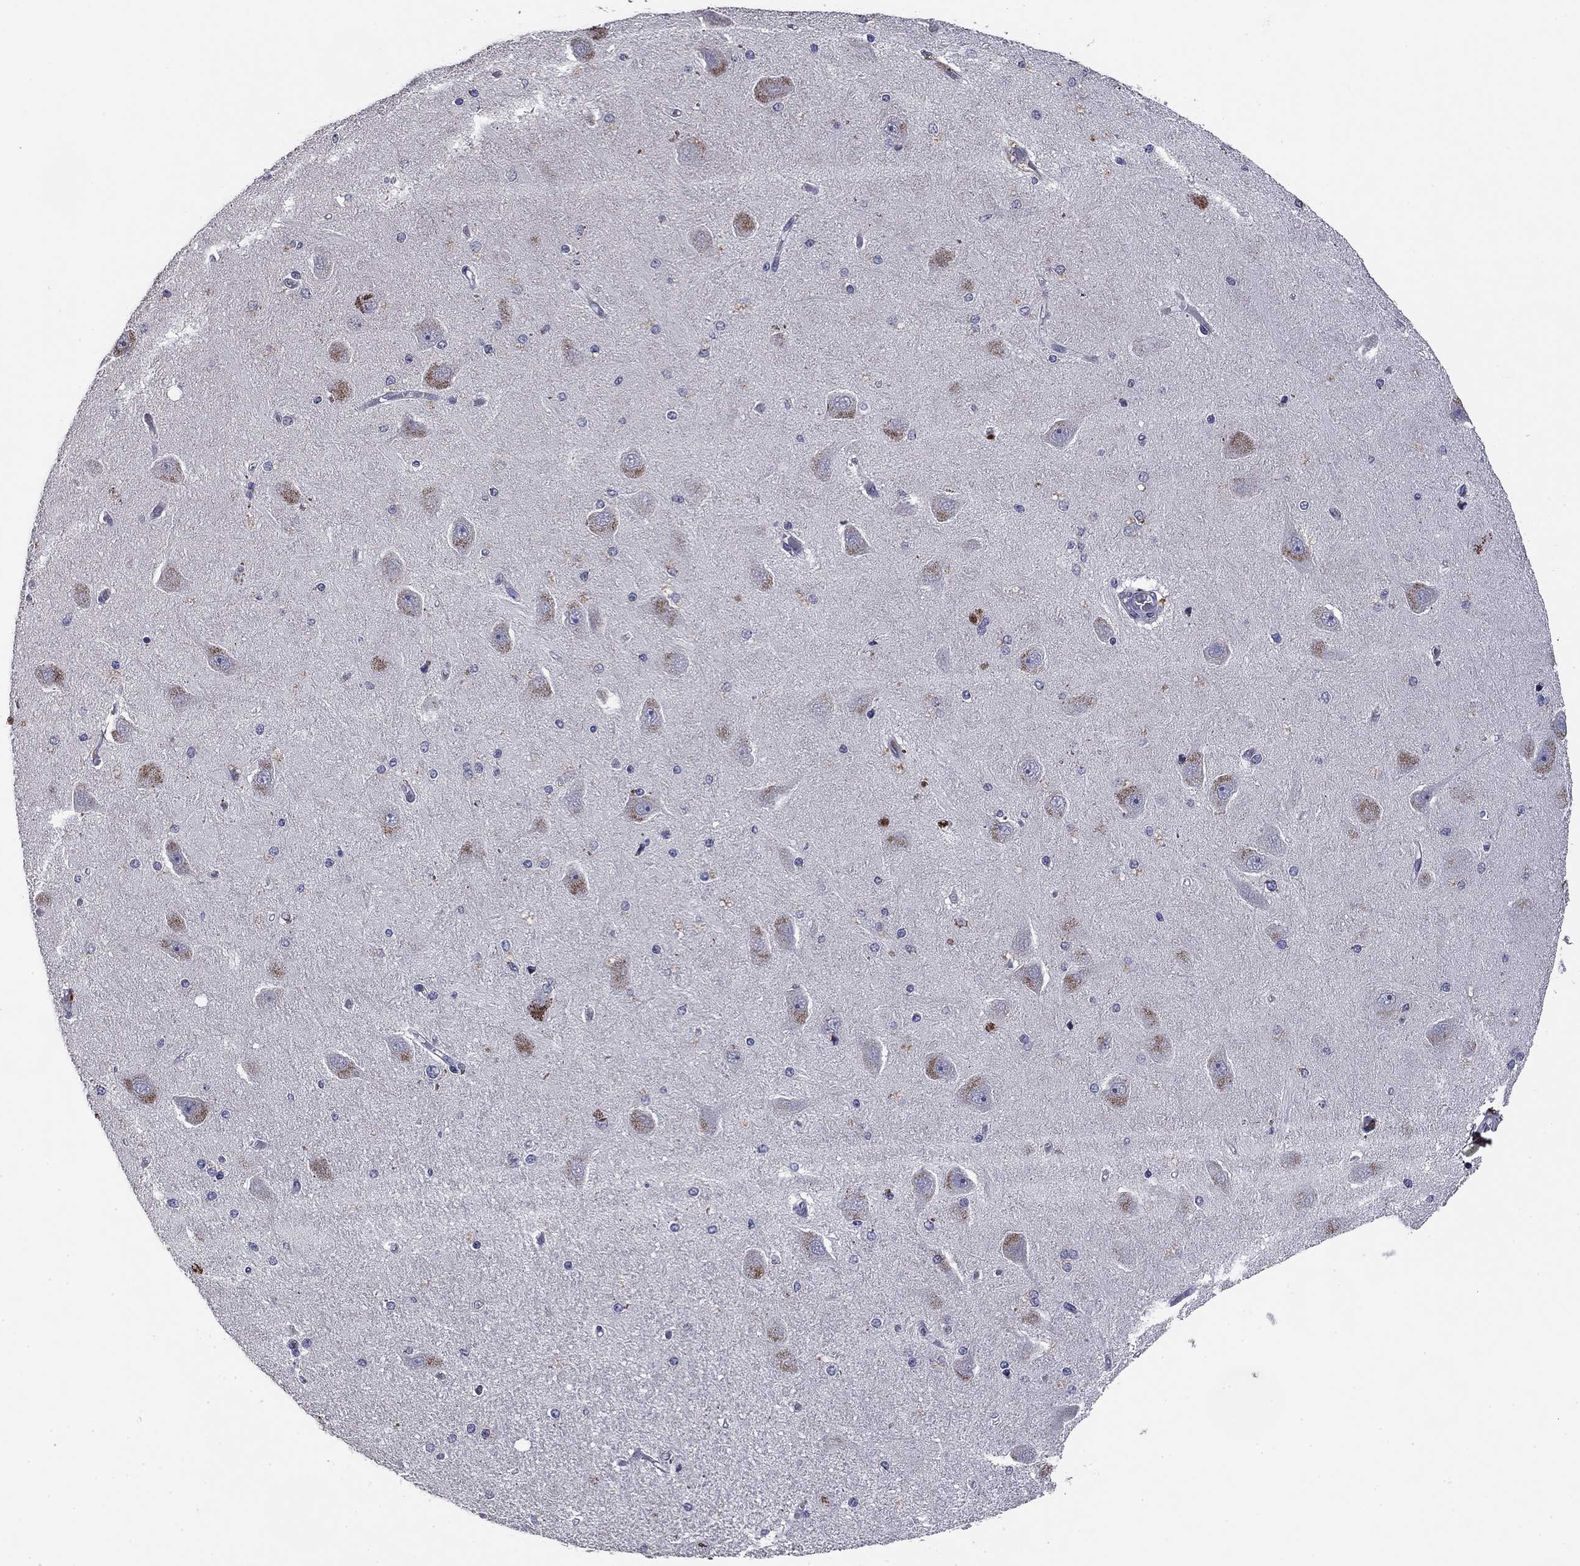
{"staining": {"intensity": "negative", "quantity": "none", "location": "none"}, "tissue": "hippocampus", "cell_type": "Glial cells", "image_type": "normal", "snomed": [{"axis": "morphology", "description": "Normal tissue, NOS"}, {"axis": "topography", "description": "Hippocampus"}], "caption": "Hippocampus was stained to show a protein in brown. There is no significant expression in glial cells. Brightfield microscopy of immunohistochemistry stained with DAB (3,3'-diaminobenzidine) (brown) and hematoxylin (blue), captured at high magnification.", "gene": "COL2A1", "patient": {"sex": "female", "age": 54}}